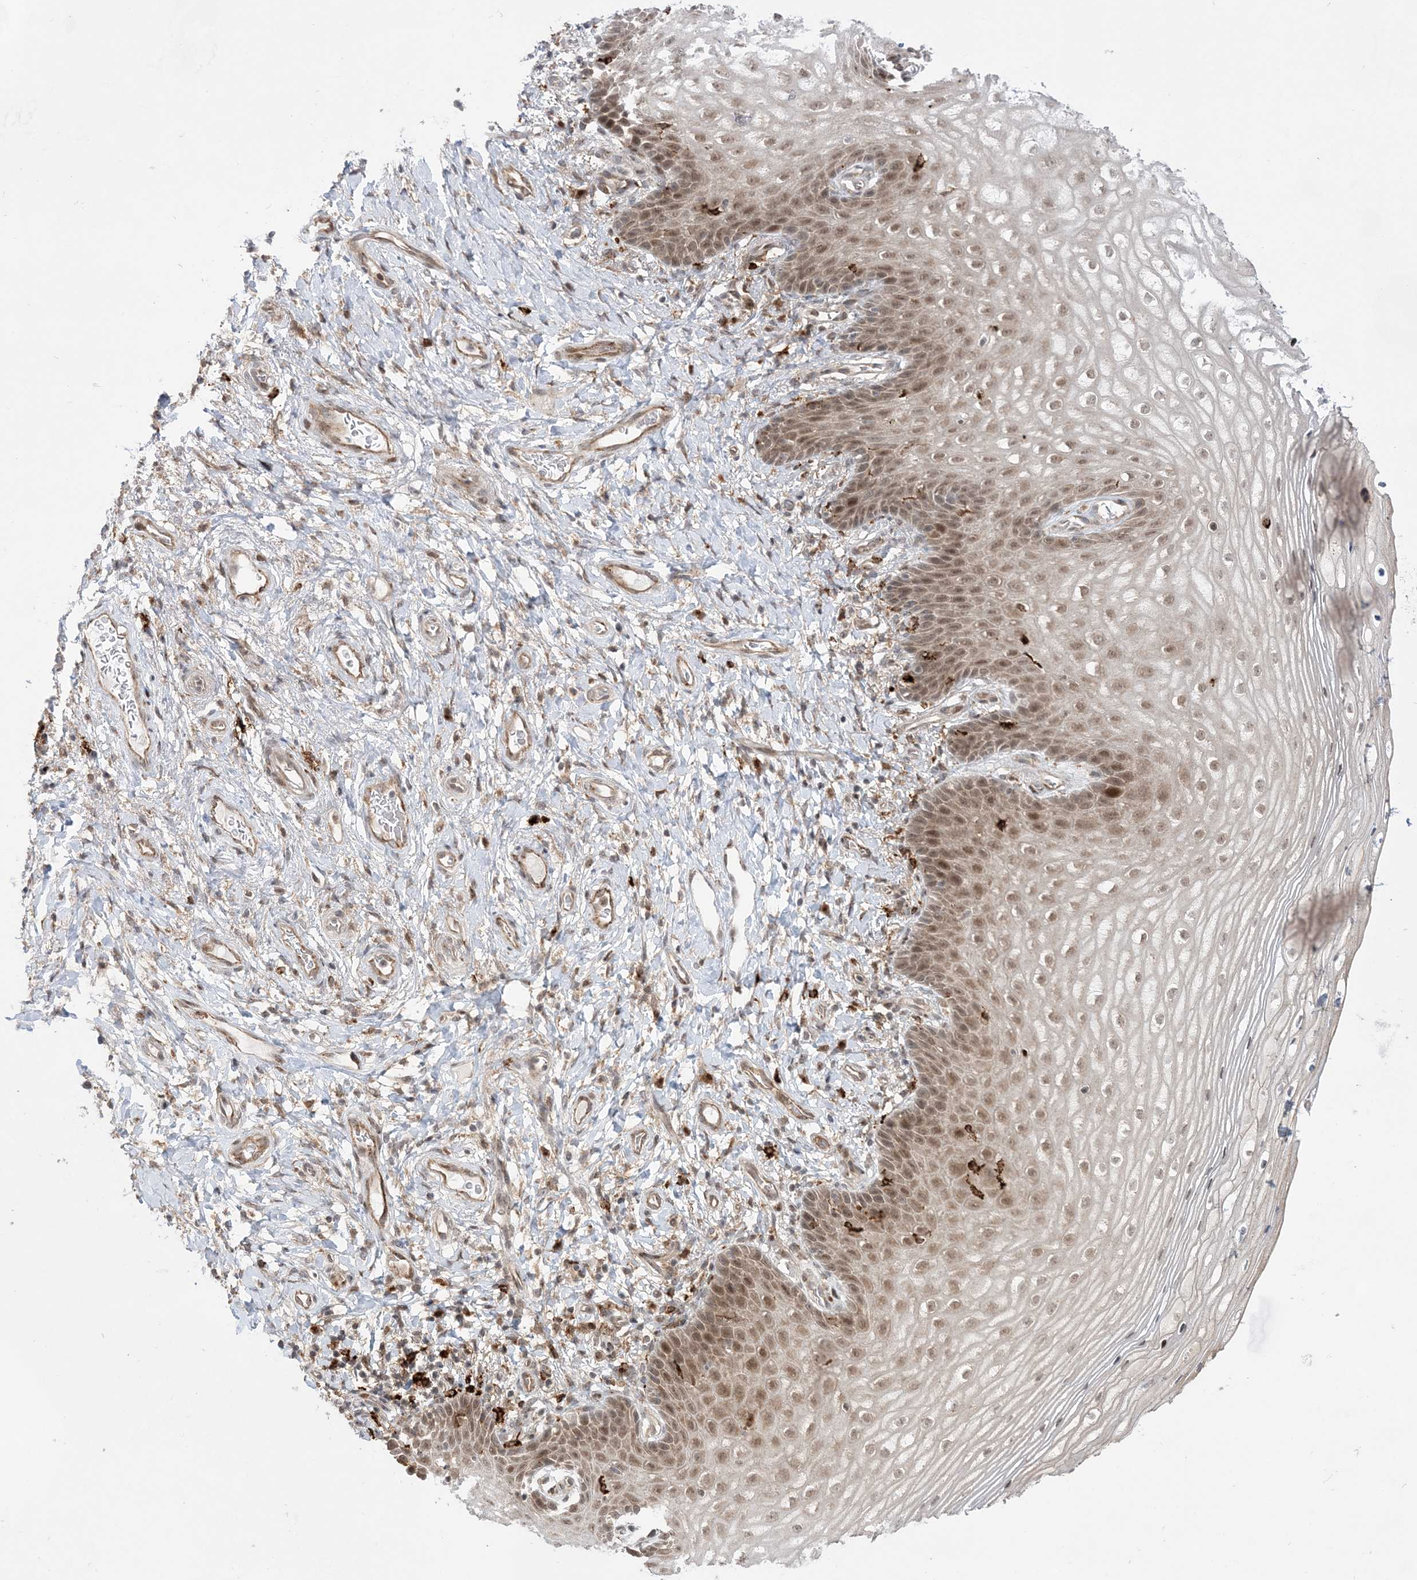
{"staining": {"intensity": "moderate", "quantity": "25%-75%", "location": "nuclear"}, "tissue": "vagina", "cell_type": "Squamous epithelial cells", "image_type": "normal", "snomed": [{"axis": "morphology", "description": "Normal tissue, NOS"}, {"axis": "topography", "description": "Vagina"}], "caption": "Approximately 25%-75% of squamous epithelial cells in unremarkable human vagina show moderate nuclear protein expression as visualized by brown immunohistochemical staining.", "gene": "ANAPC15", "patient": {"sex": "female", "age": 60}}